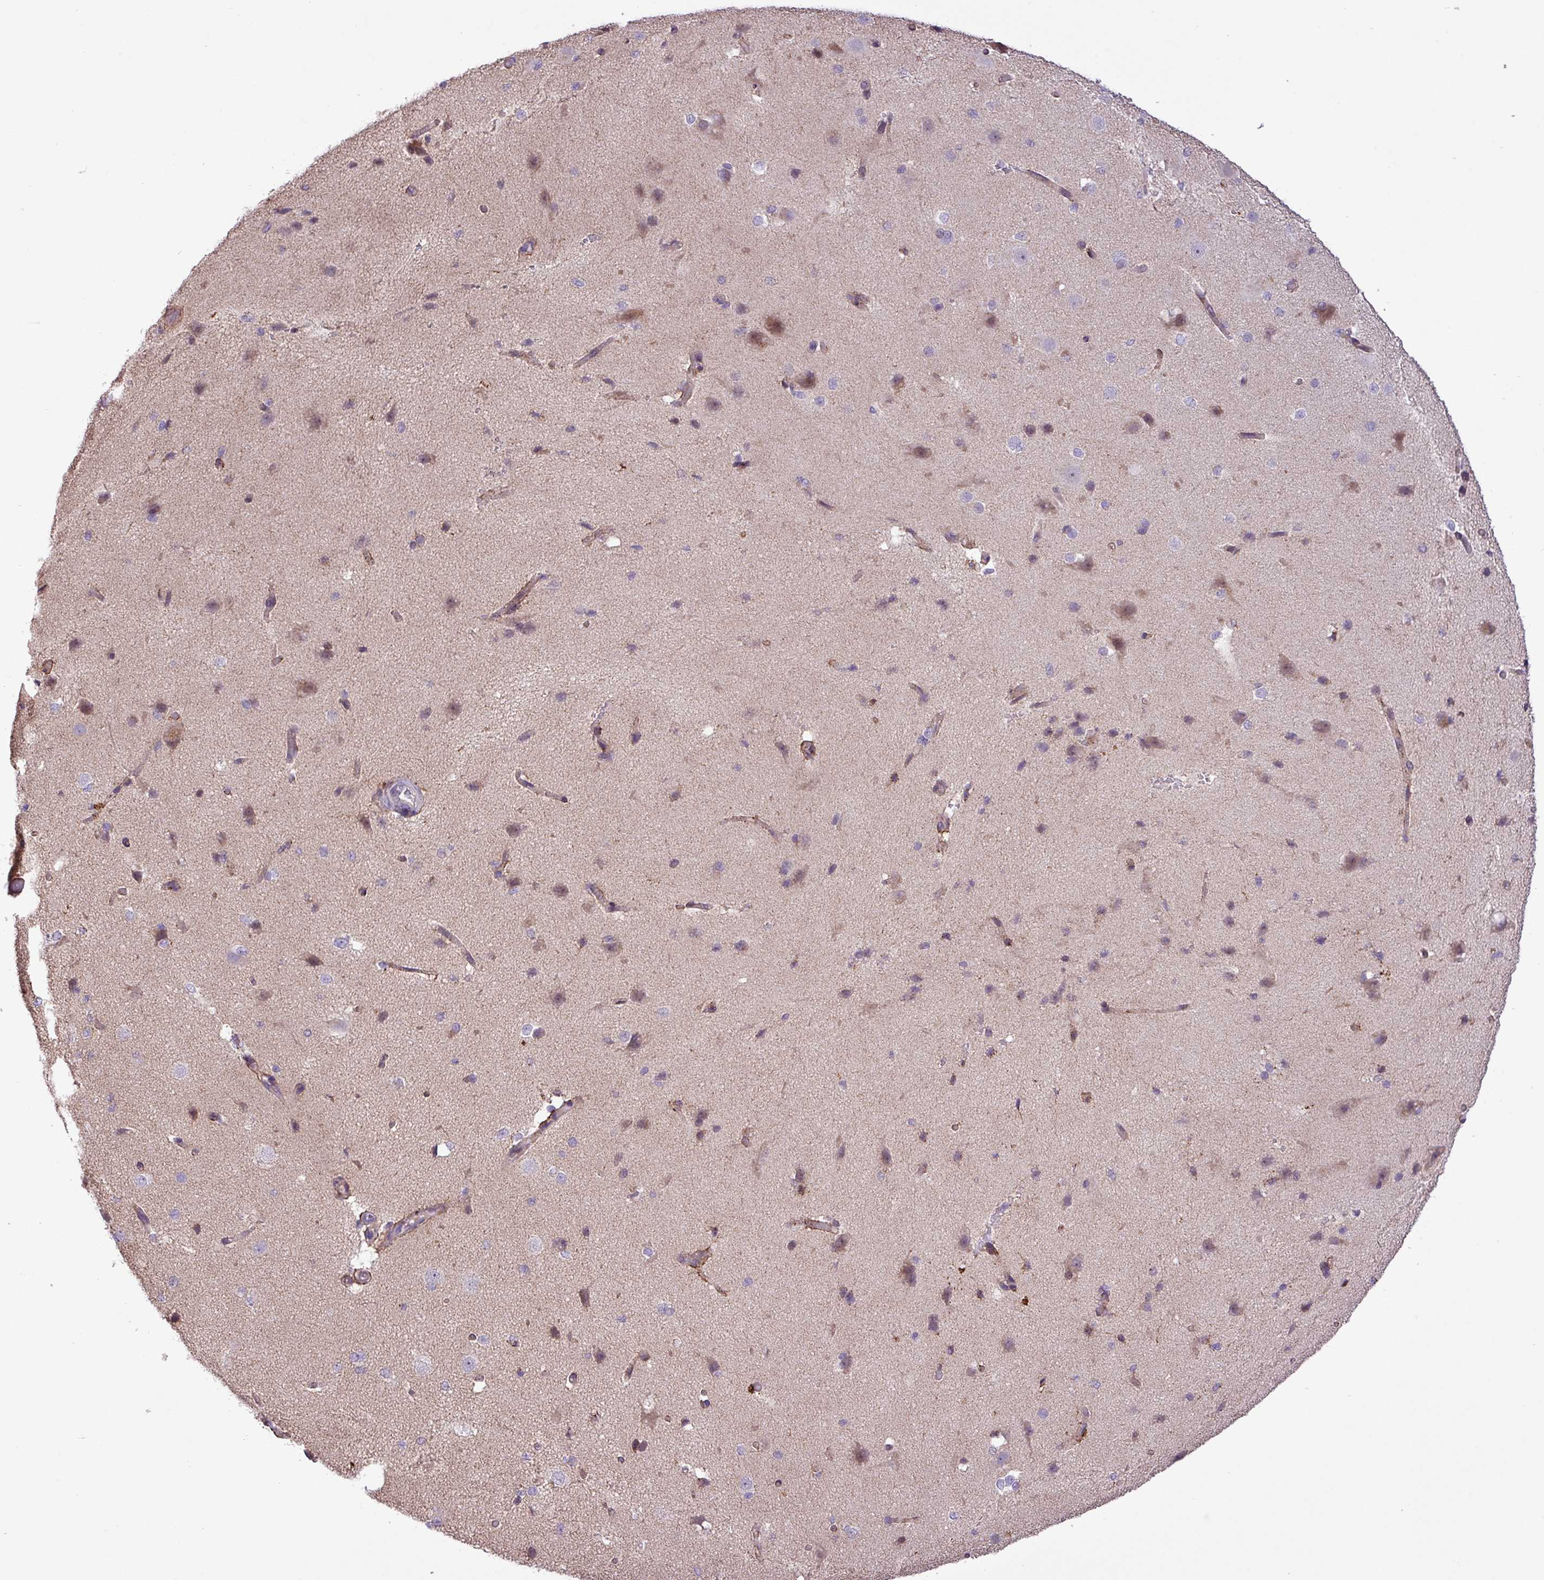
{"staining": {"intensity": "moderate", "quantity": "25%-75%", "location": "cytoplasmic/membranous"}, "tissue": "cerebral cortex", "cell_type": "Endothelial cells", "image_type": "normal", "snomed": [{"axis": "morphology", "description": "Normal tissue, NOS"}, {"axis": "morphology", "description": "Inflammation, NOS"}, {"axis": "topography", "description": "Cerebral cortex"}], "caption": "Immunohistochemistry (IHC) staining of unremarkable cerebral cortex, which shows medium levels of moderate cytoplasmic/membranous expression in about 25%-75% of endothelial cells indicating moderate cytoplasmic/membranous protein positivity. The staining was performed using DAB (brown) for protein detection and nuclei were counterstained in hematoxylin (blue).", "gene": "RPP25L", "patient": {"sex": "male", "age": 6}}